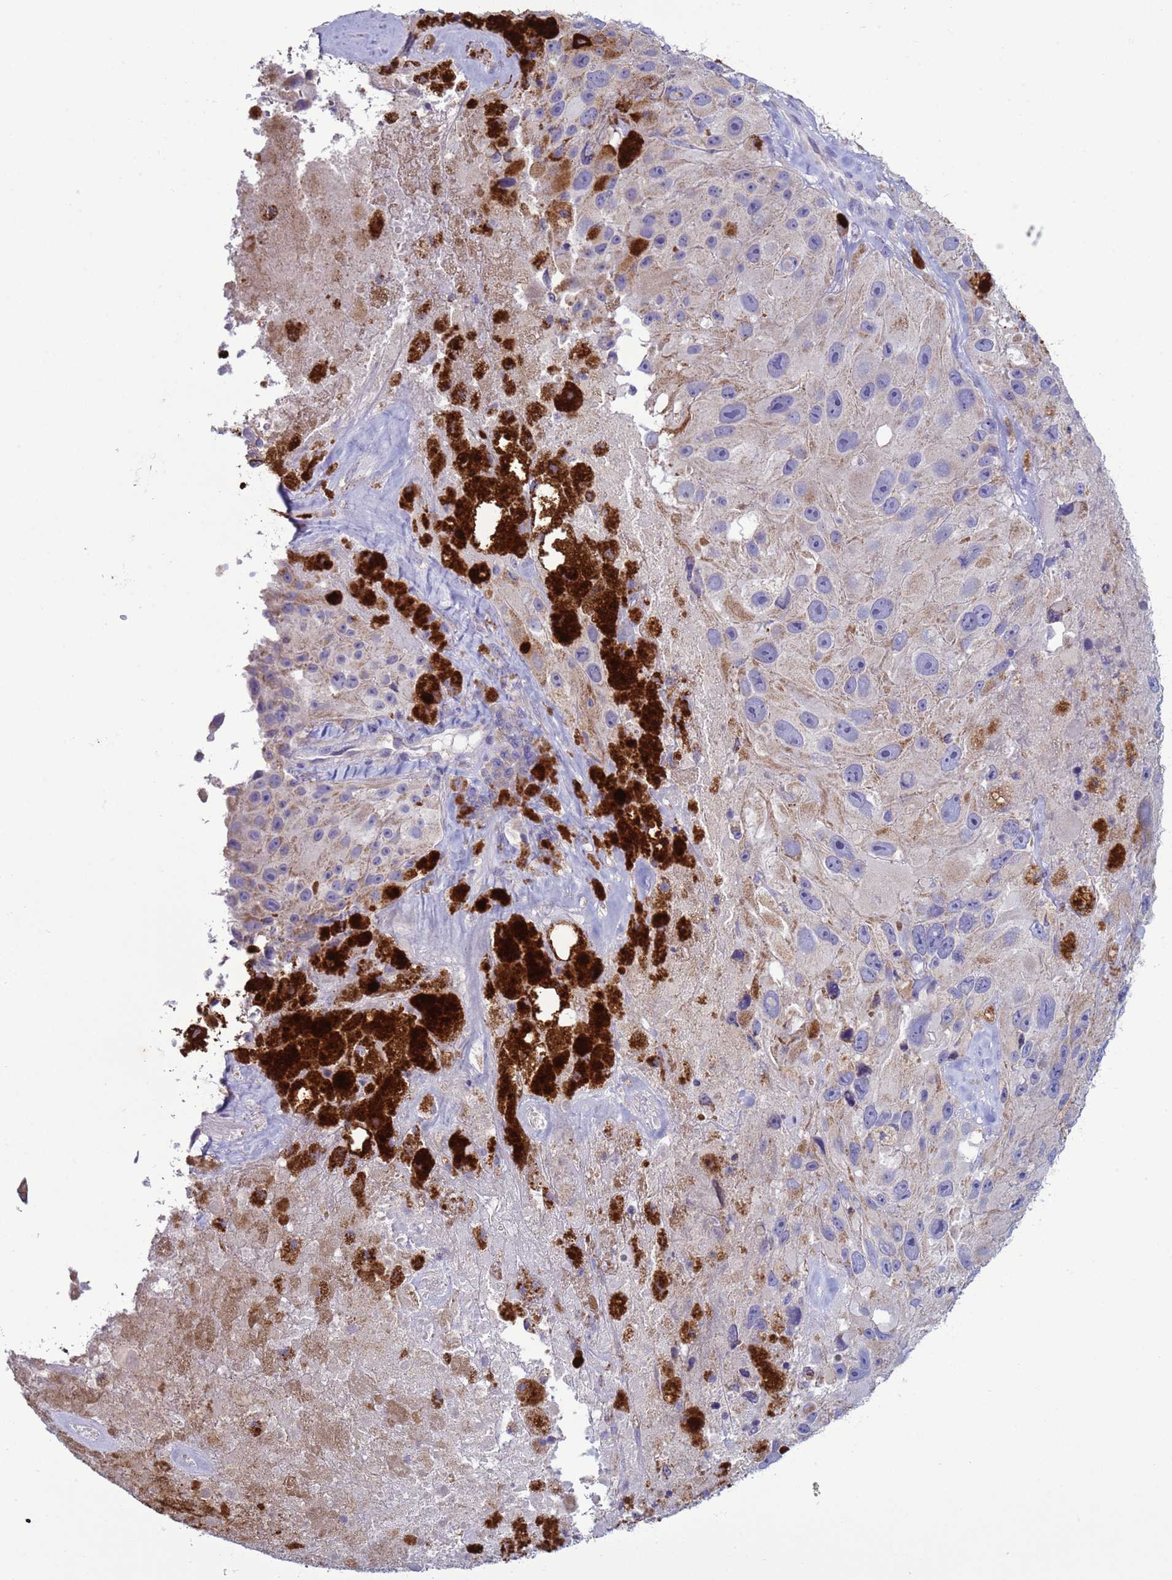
{"staining": {"intensity": "negative", "quantity": "none", "location": "none"}, "tissue": "melanoma", "cell_type": "Tumor cells", "image_type": "cancer", "snomed": [{"axis": "morphology", "description": "Malignant melanoma, Metastatic site"}, {"axis": "topography", "description": "Lymph node"}], "caption": "High magnification brightfield microscopy of malignant melanoma (metastatic site) stained with DAB (brown) and counterstained with hematoxylin (blue): tumor cells show no significant positivity.", "gene": "ABHD17B", "patient": {"sex": "male", "age": 62}}